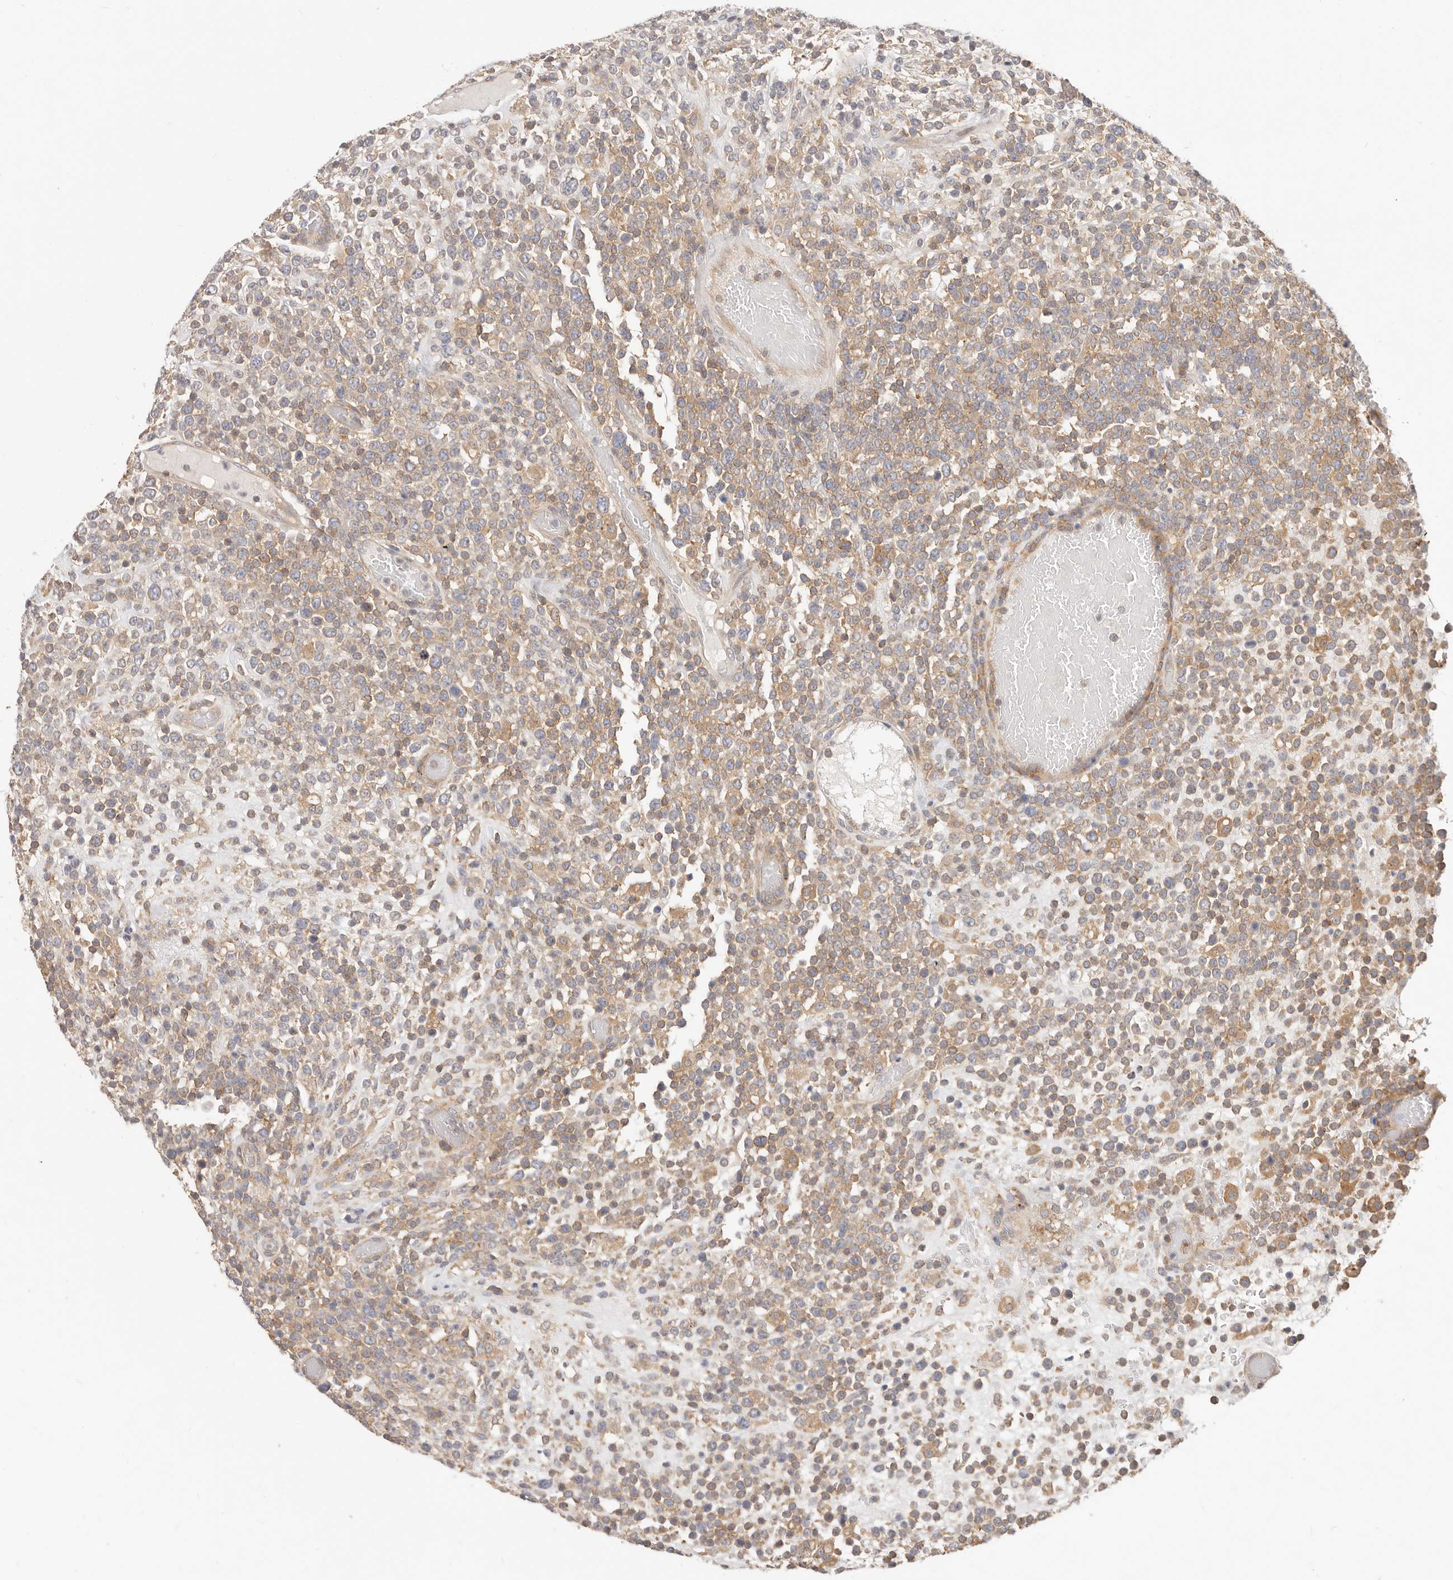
{"staining": {"intensity": "weak", "quantity": "25%-75%", "location": "cytoplasmic/membranous"}, "tissue": "lymphoma", "cell_type": "Tumor cells", "image_type": "cancer", "snomed": [{"axis": "morphology", "description": "Malignant lymphoma, non-Hodgkin's type, High grade"}, {"axis": "topography", "description": "Colon"}], "caption": "Lymphoma stained for a protein exhibits weak cytoplasmic/membranous positivity in tumor cells.", "gene": "DTNBP1", "patient": {"sex": "female", "age": 53}}